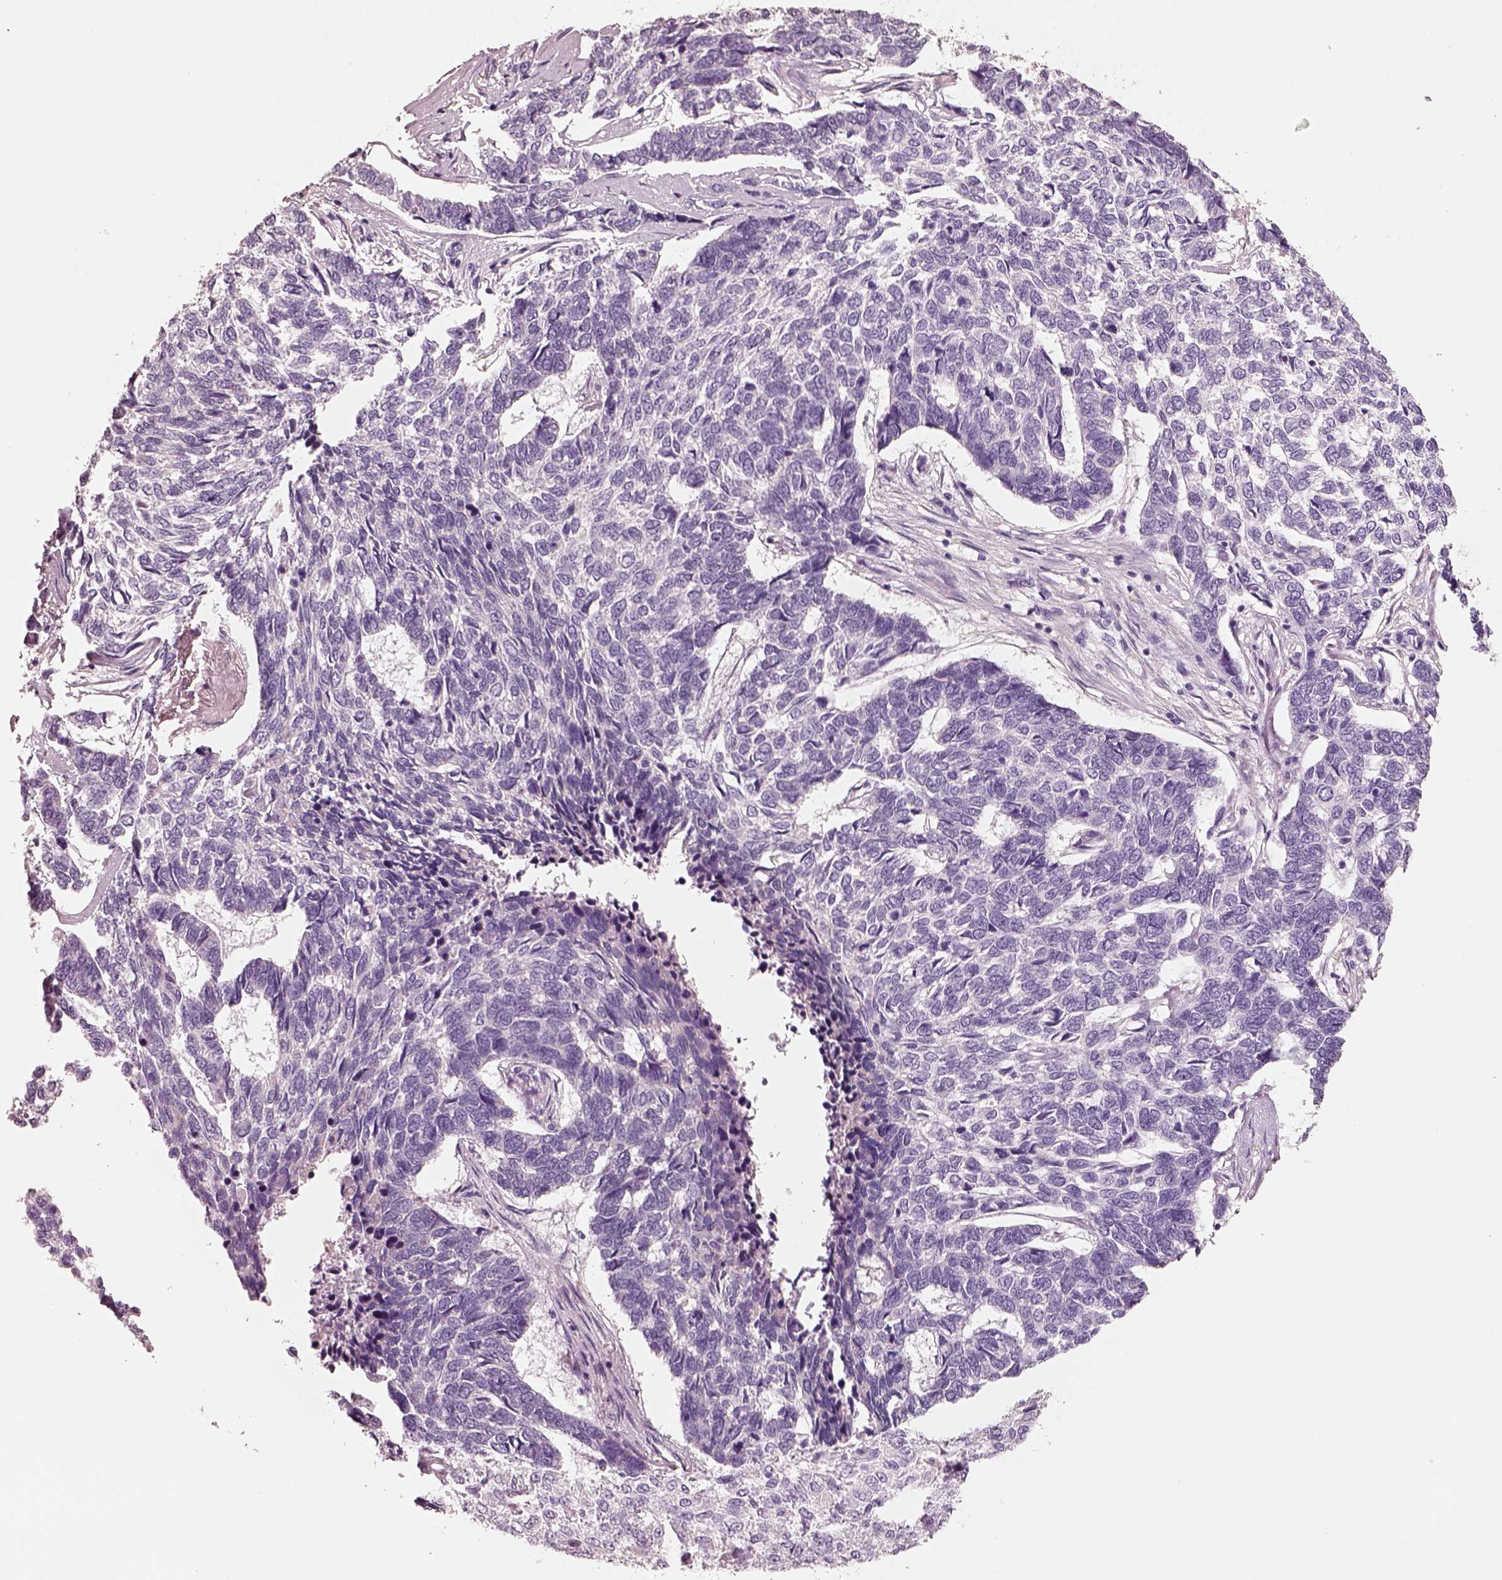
{"staining": {"intensity": "negative", "quantity": "none", "location": "none"}, "tissue": "skin cancer", "cell_type": "Tumor cells", "image_type": "cancer", "snomed": [{"axis": "morphology", "description": "Basal cell carcinoma"}, {"axis": "topography", "description": "Skin"}], "caption": "High power microscopy histopathology image of an IHC micrograph of skin basal cell carcinoma, revealing no significant staining in tumor cells. (Brightfield microscopy of DAB (3,3'-diaminobenzidine) immunohistochemistry at high magnification).", "gene": "PNOC", "patient": {"sex": "female", "age": 65}}